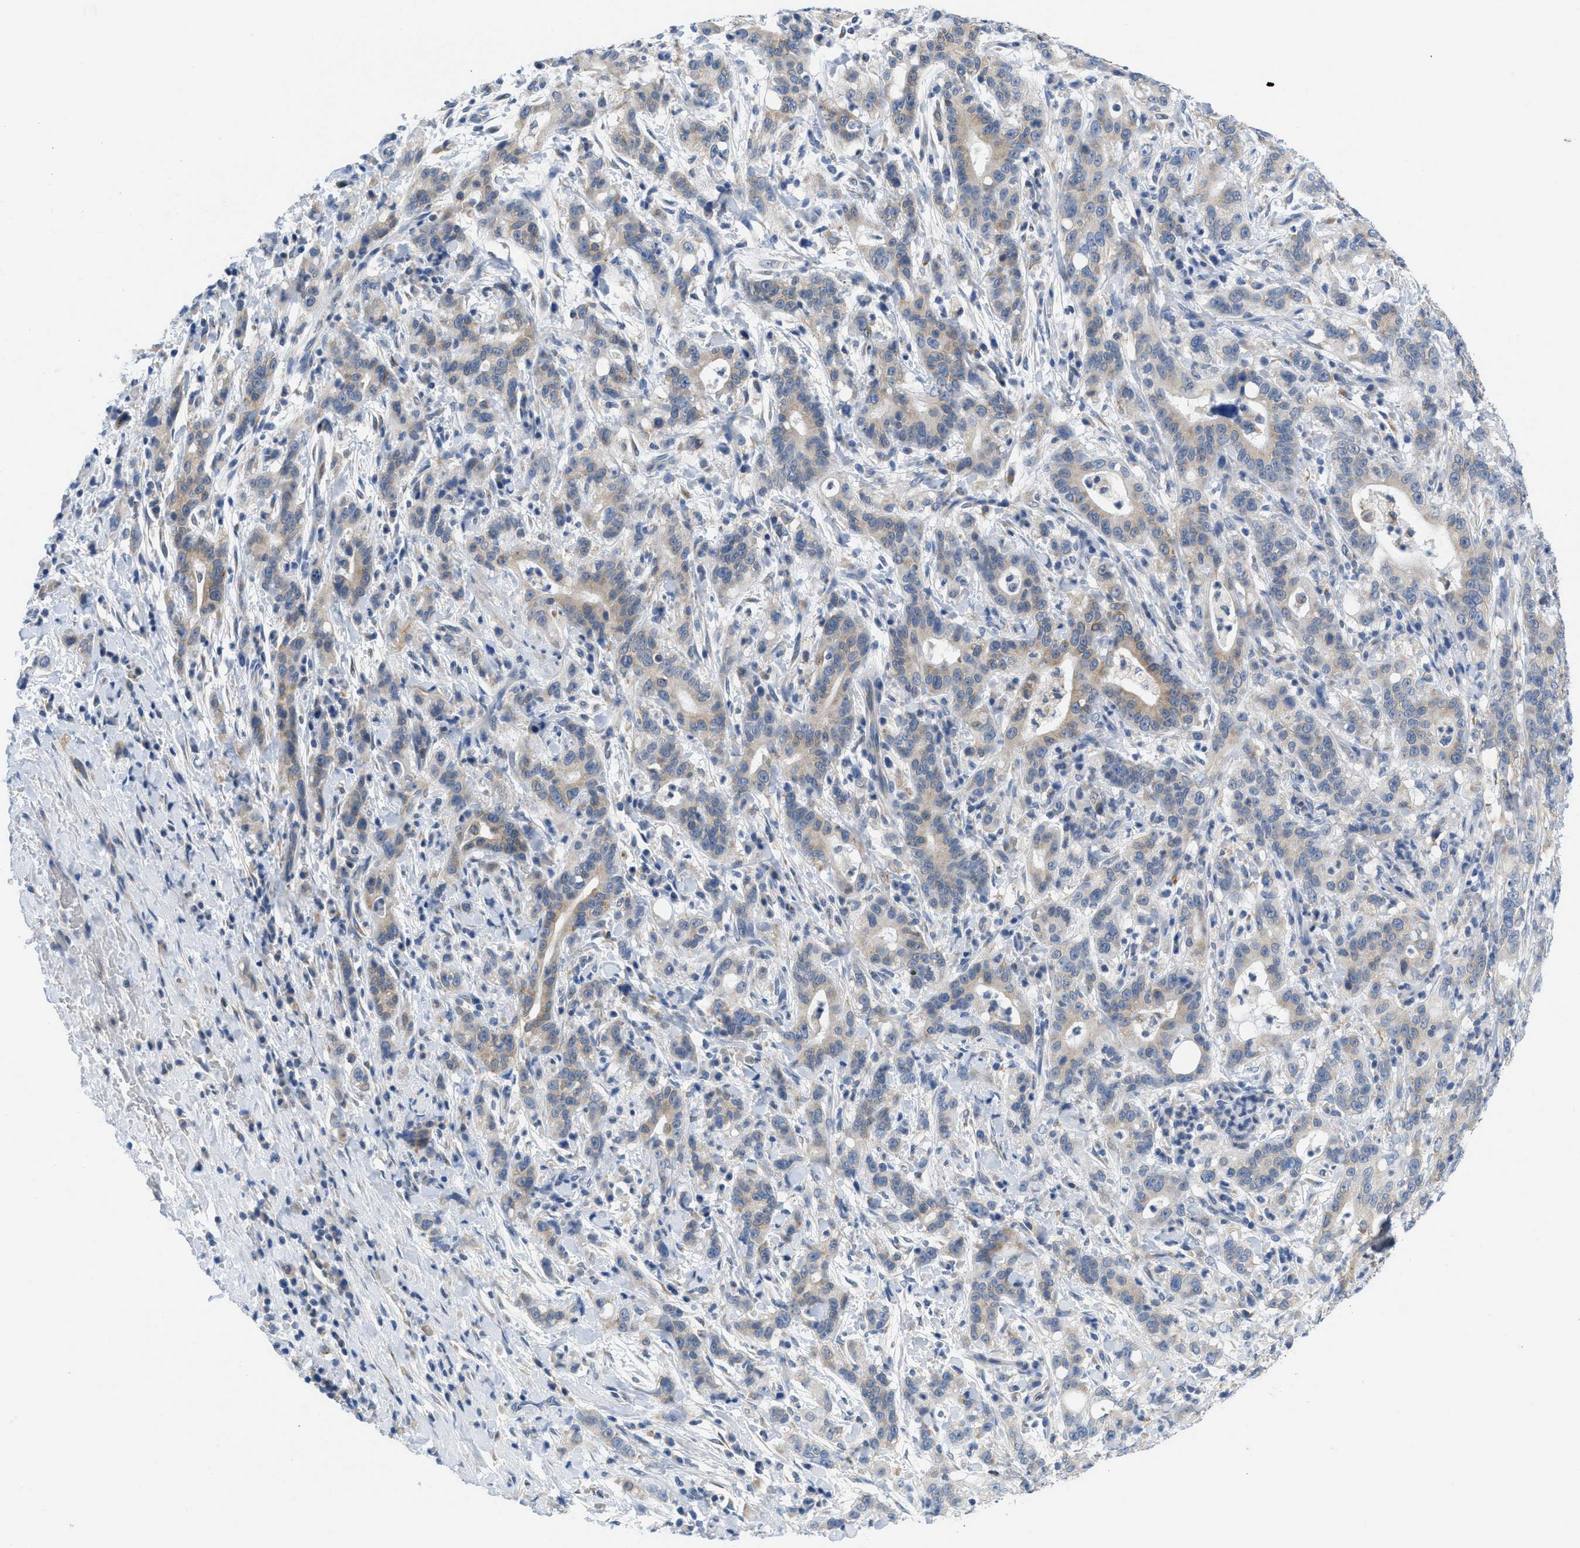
{"staining": {"intensity": "weak", "quantity": "<25%", "location": "cytoplasmic/membranous"}, "tissue": "liver cancer", "cell_type": "Tumor cells", "image_type": "cancer", "snomed": [{"axis": "morphology", "description": "Cholangiocarcinoma"}, {"axis": "topography", "description": "Liver"}], "caption": "DAB (3,3'-diaminobenzidine) immunohistochemical staining of liver cancer (cholangiocarcinoma) exhibits no significant expression in tumor cells.", "gene": "PTDSS1", "patient": {"sex": "female", "age": 38}}